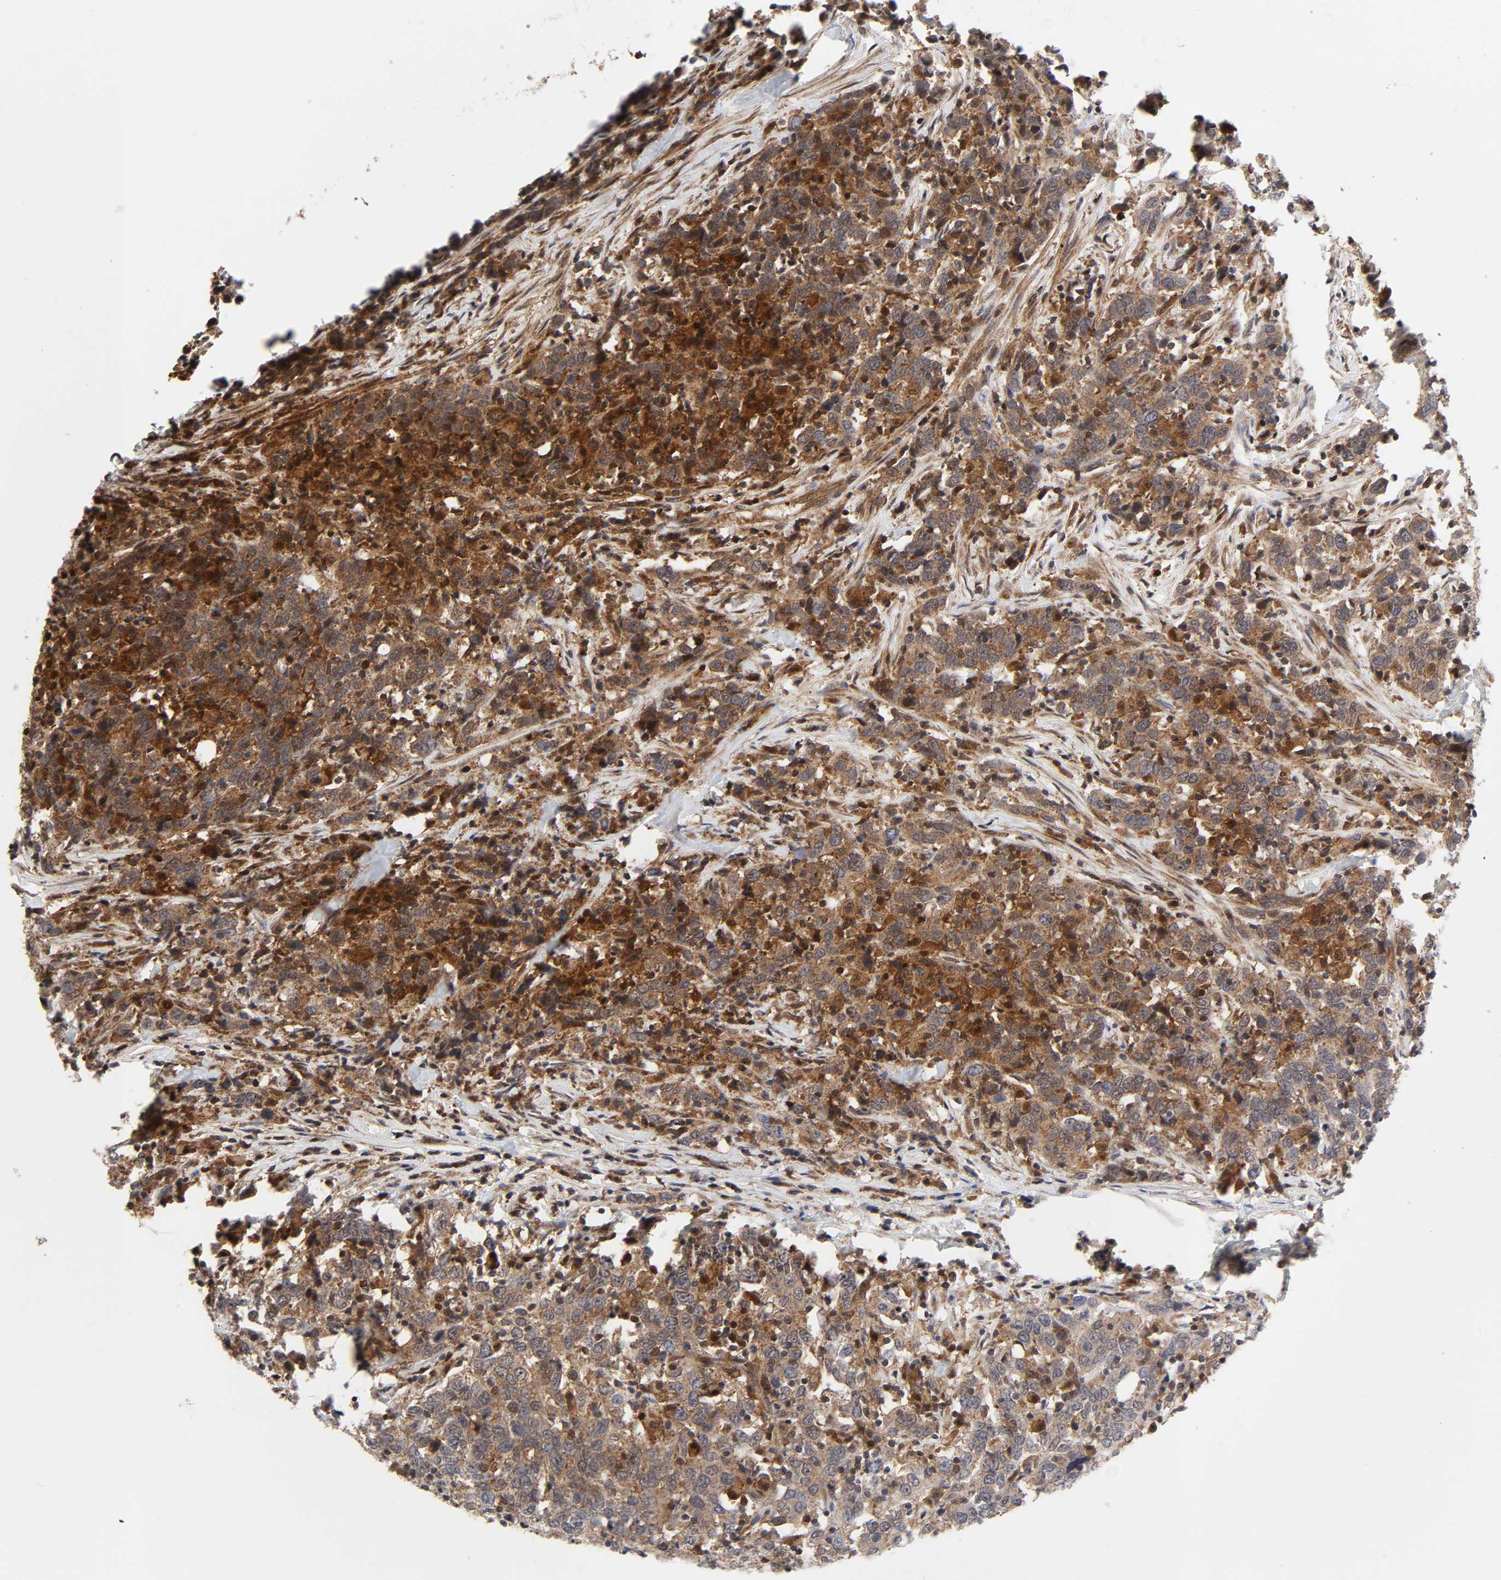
{"staining": {"intensity": "weak", "quantity": ">75%", "location": "cytoplasmic/membranous"}, "tissue": "urothelial cancer", "cell_type": "Tumor cells", "image_type": "cancer", "snomed": [{"axis": "morphology", "description": "Urothelial carcinoma, High grade"}, {"axis": "topography", "description": "Urinary bladder"}], "caption": "Immunohistochemistry staining of high-grade urothelial carcinoma, which reveals low levels of weak cytoplasmic/membranous expression in about >75% of tumor cells indicating weak cytoplasmic/membranous protein staining. The staining was performed using DAB (brown) for protein detection and nuclei were counterstained in hematoxylin (blue).", "gene": "CASP9", "patient": {"sex": "male", "age": 61}}